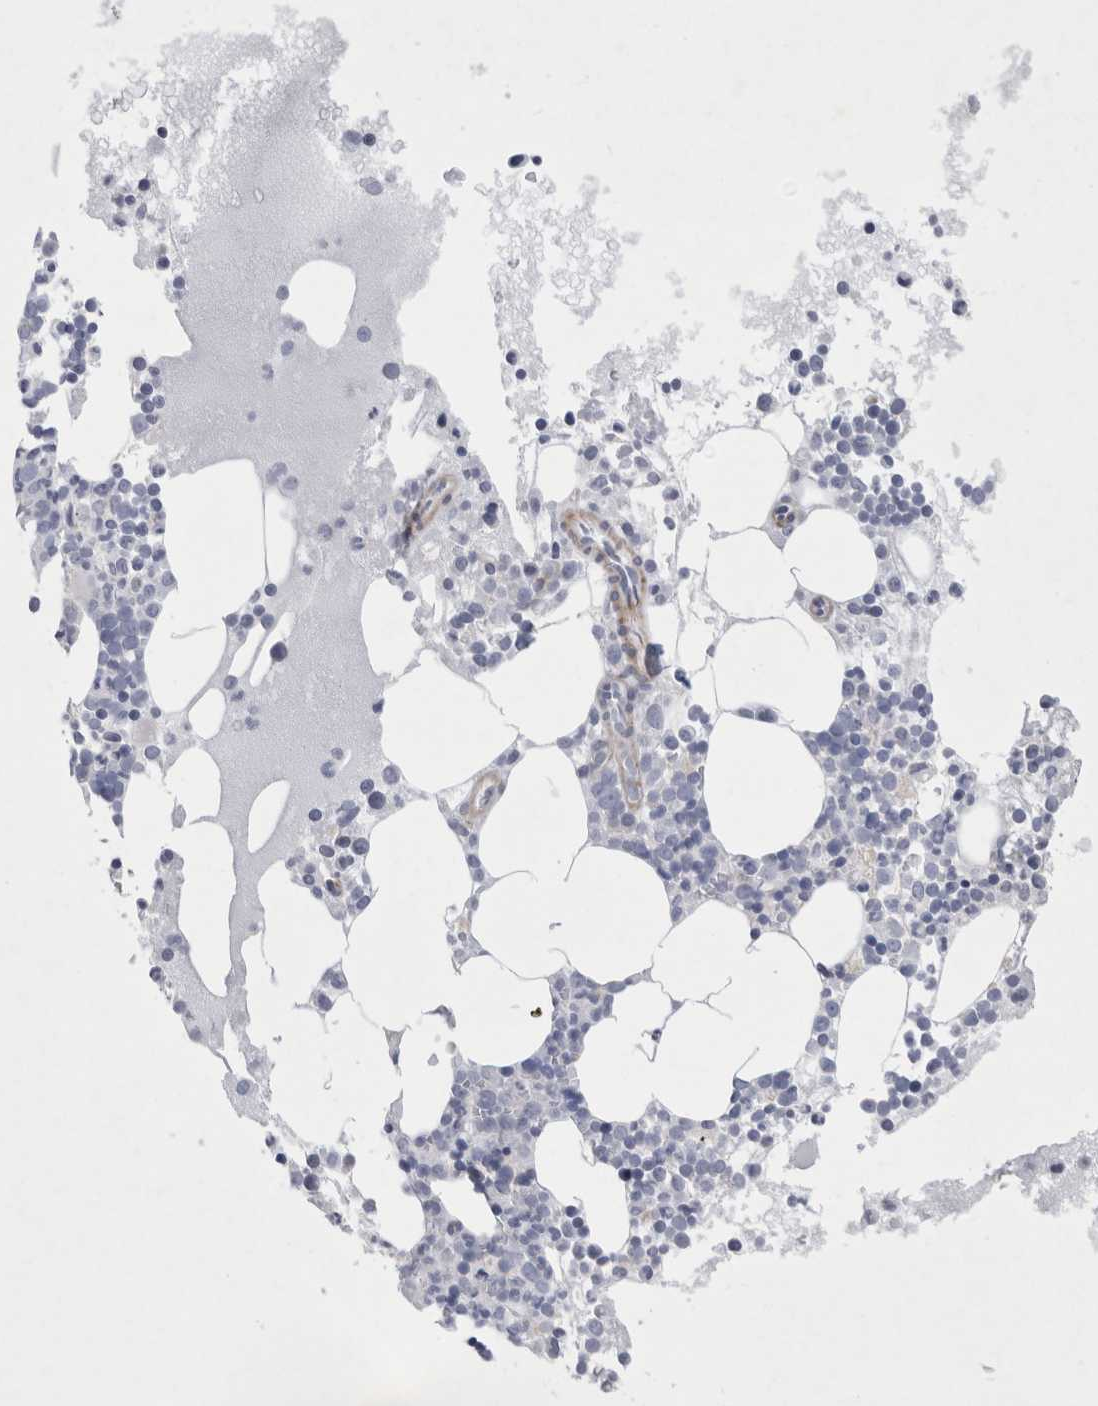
{"staining": {"intensity": "negative", "quantity": "none", "location": "none"}, "tissue": "bone marrow", "cell_type": "Hematopoietic cells", "image_type": "normal", "snomed": [{"axis": "morphology", "description": "Normal tissue, NOS"}, {"axis": "morphology", "description": "Inflammation, NOS"}, {"axis": "topography", "description": "Bone marrow"}], "caption": "IHC of normal bone marrow displays no positivity in hematopoietic cells.", "gene": "GAA", "patient": {"sex": "female", "age": 45}}